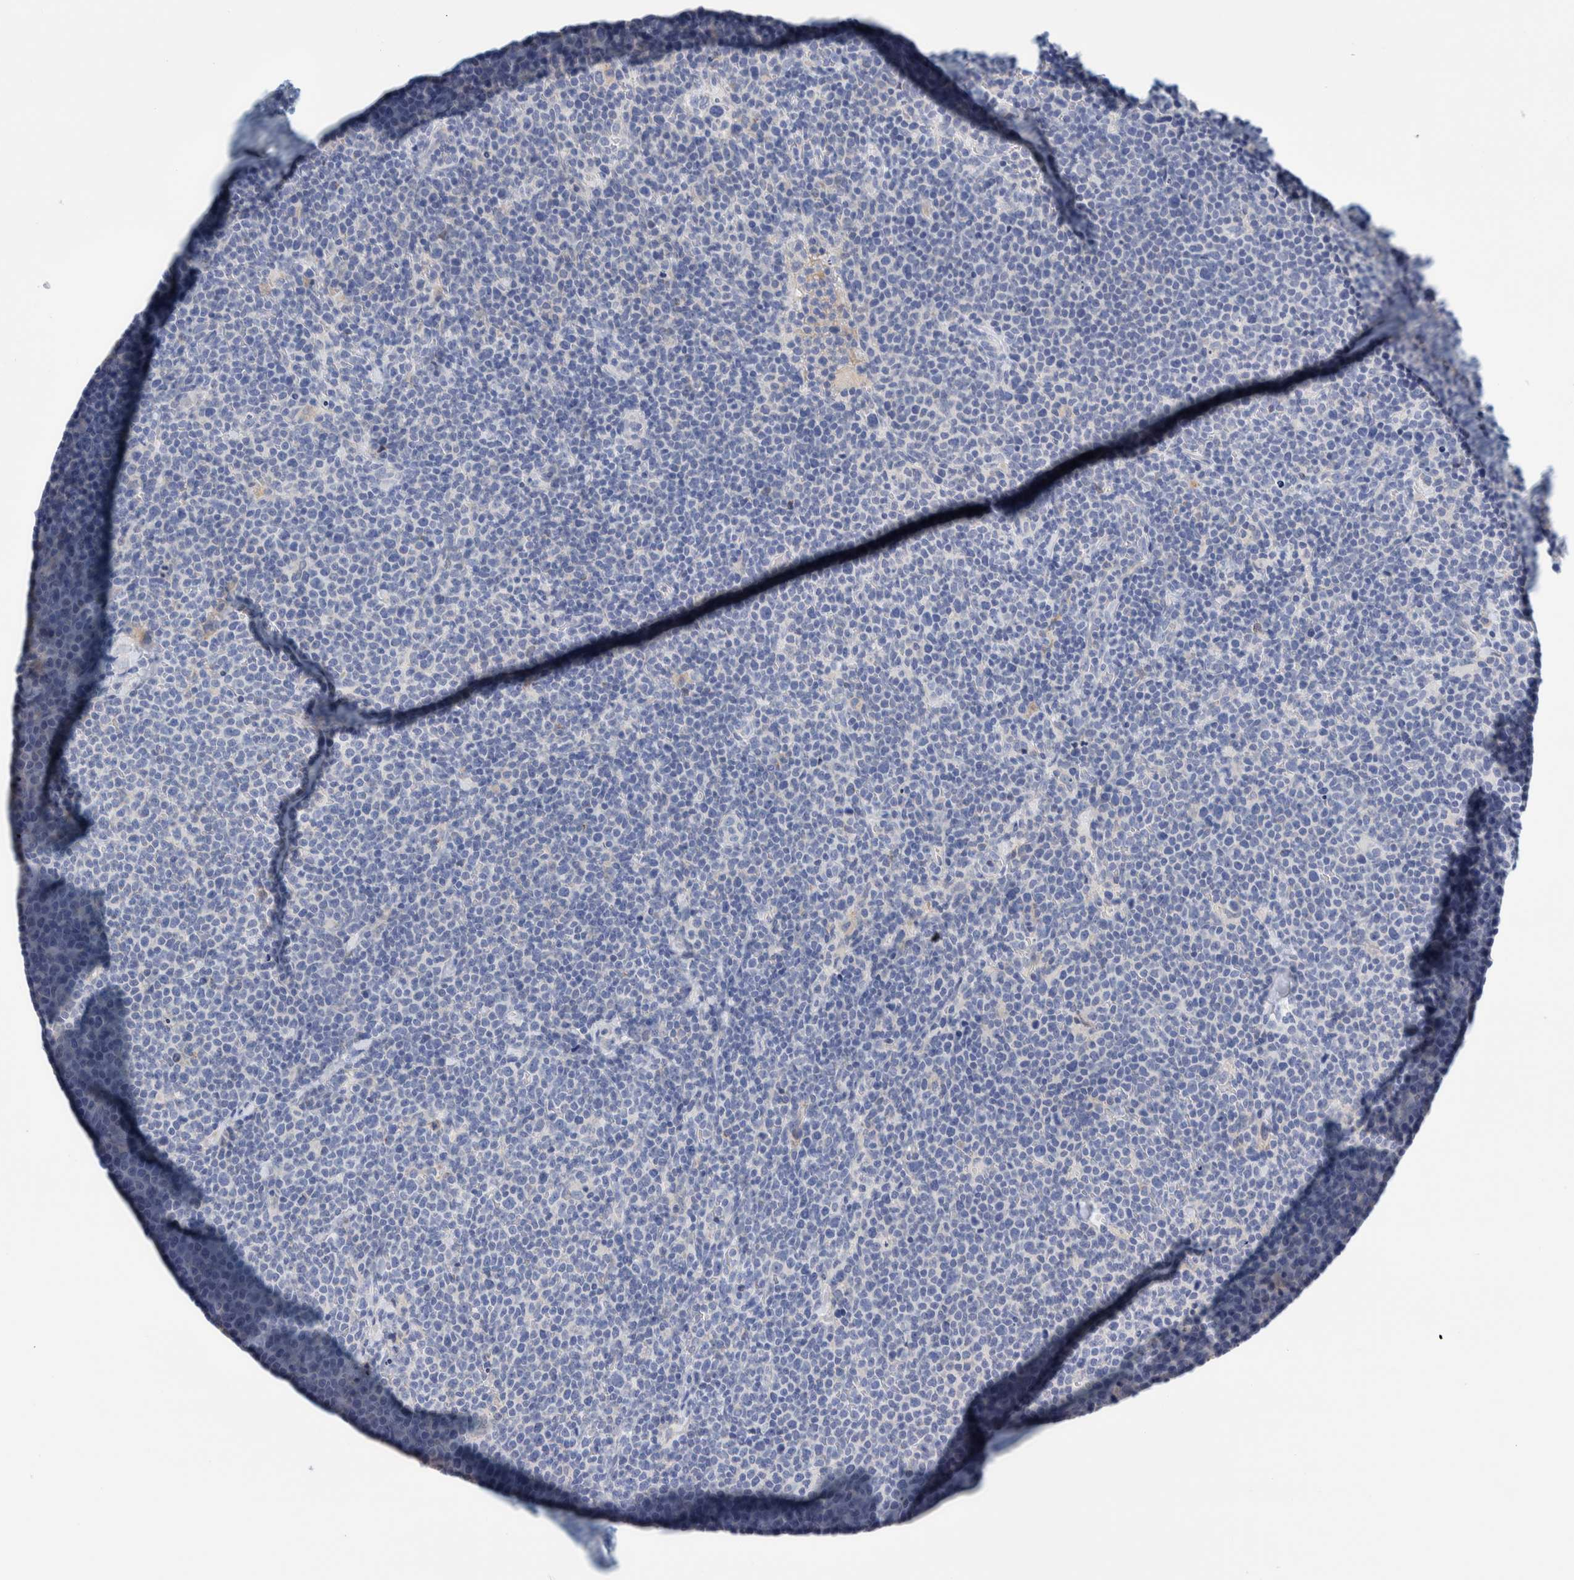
{"staining": {"intensity": "negative", "quantity": "none", "location": "none"}, "tissue": "lymphoma", "cell_type": "Tumor cells", "image_type": "cancer", "snomed": [{"axis": "morphology", "description": "Malignant lymphoma, non-Hodgkin's type, High grade"}, {"axis": "topography", "description": "Lymph node"}], "caption": "IHC photomicrograph of human high-grade malignant lymphoma, non-Hodgkin's type stained for a protein (brown), which shows no staining in tumor cells. Nuclei are stained in blue.", "gene": "MOG", "patient": {"sex": "male", "age": 61}}